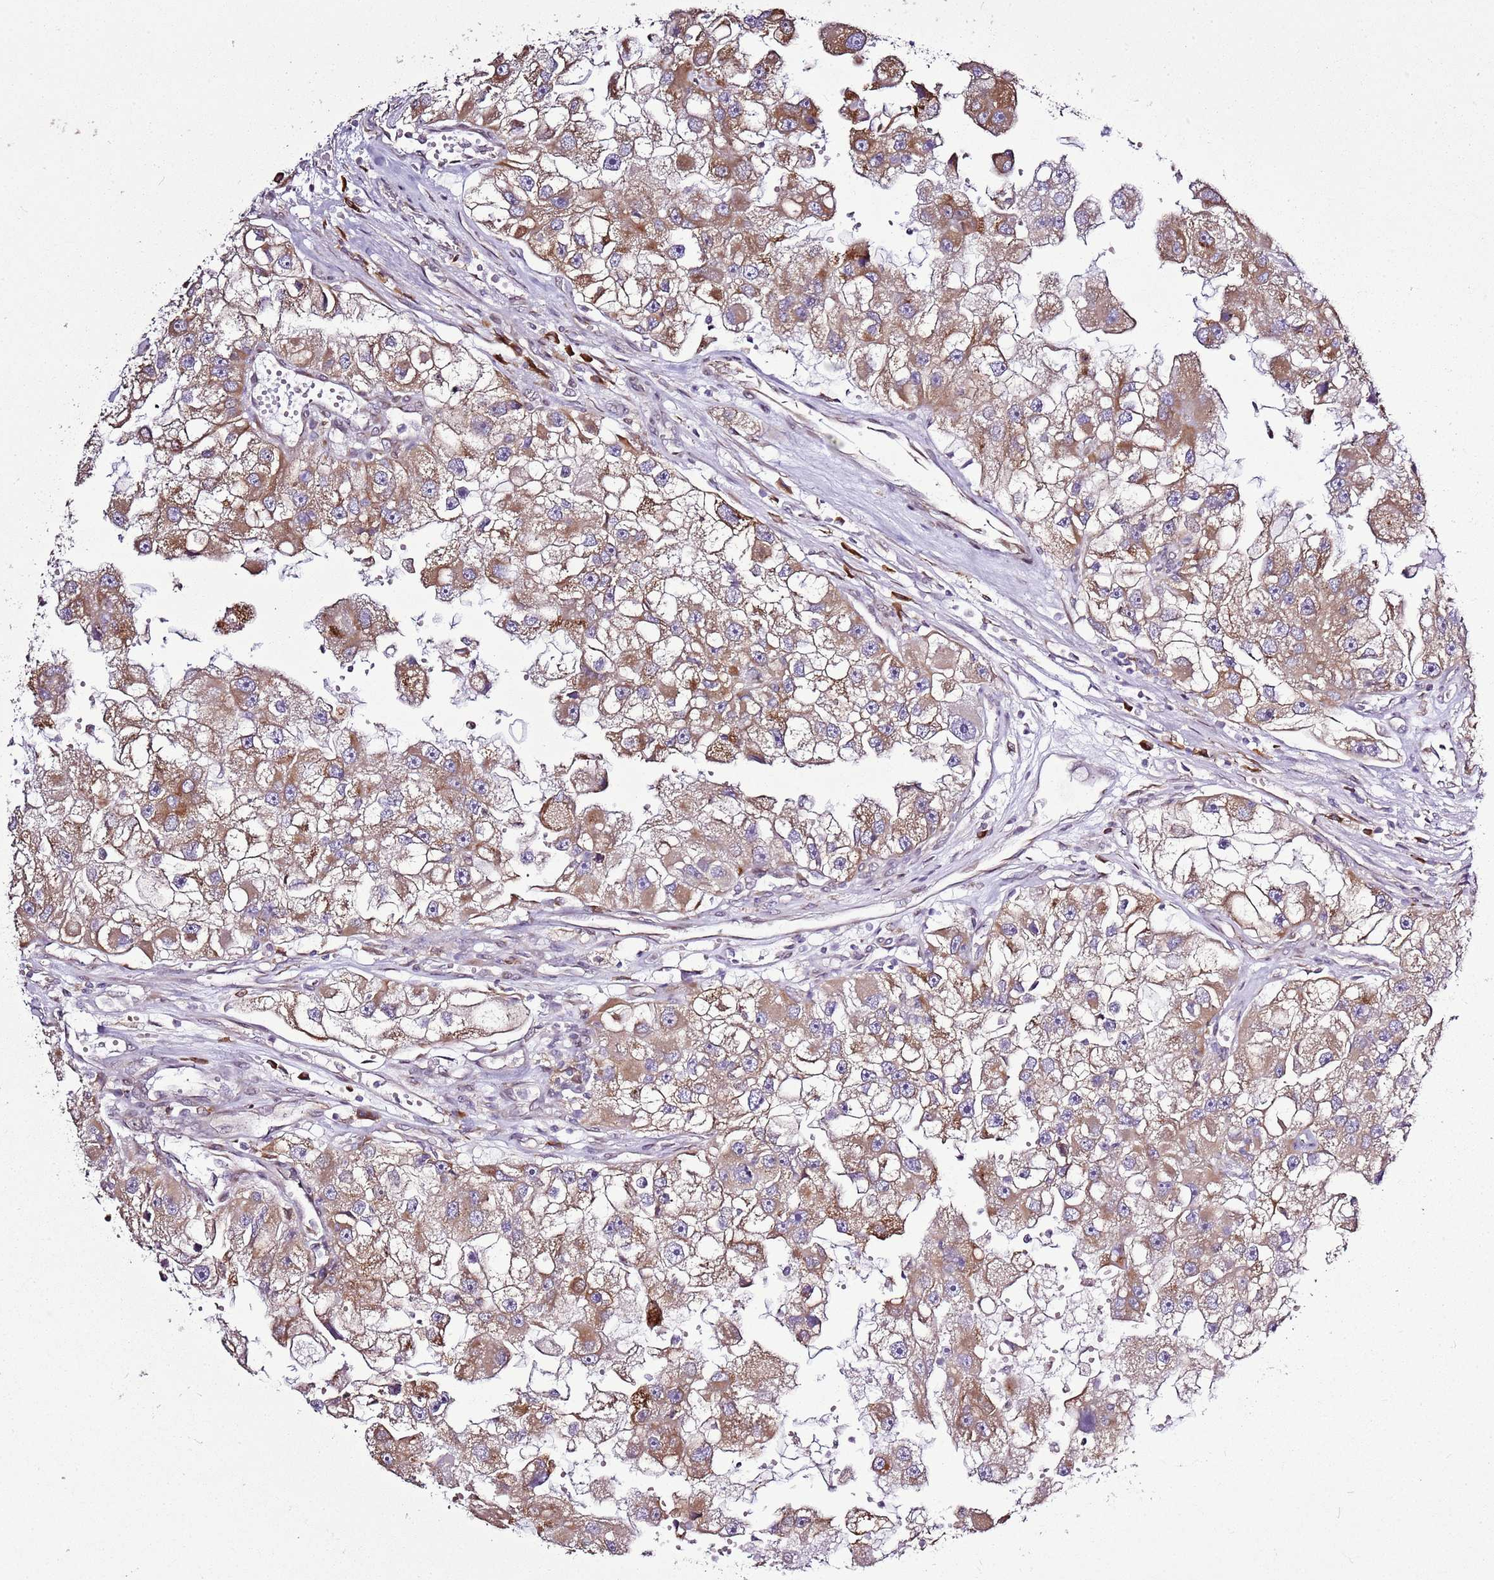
{"staining": {"intensity": "moderate", "quantity": ">75%", "location": "cytoplasmic/membranous"}, "tissue": "renal cancer", "cell_type": "Tumor cells", "image_type": "cancer", "snomed": [{"axis": "morphology", "description": "Adenocarcinoma, NOS"}, {"axis": "topography", "description": "Kidney"}], "caption": "Adenocarcinoma (renal) stained with a protein marker reveals moderate staining in tumor cells.", "gene": "TMED10", "patient": {"sex": "male", "age": 63}}